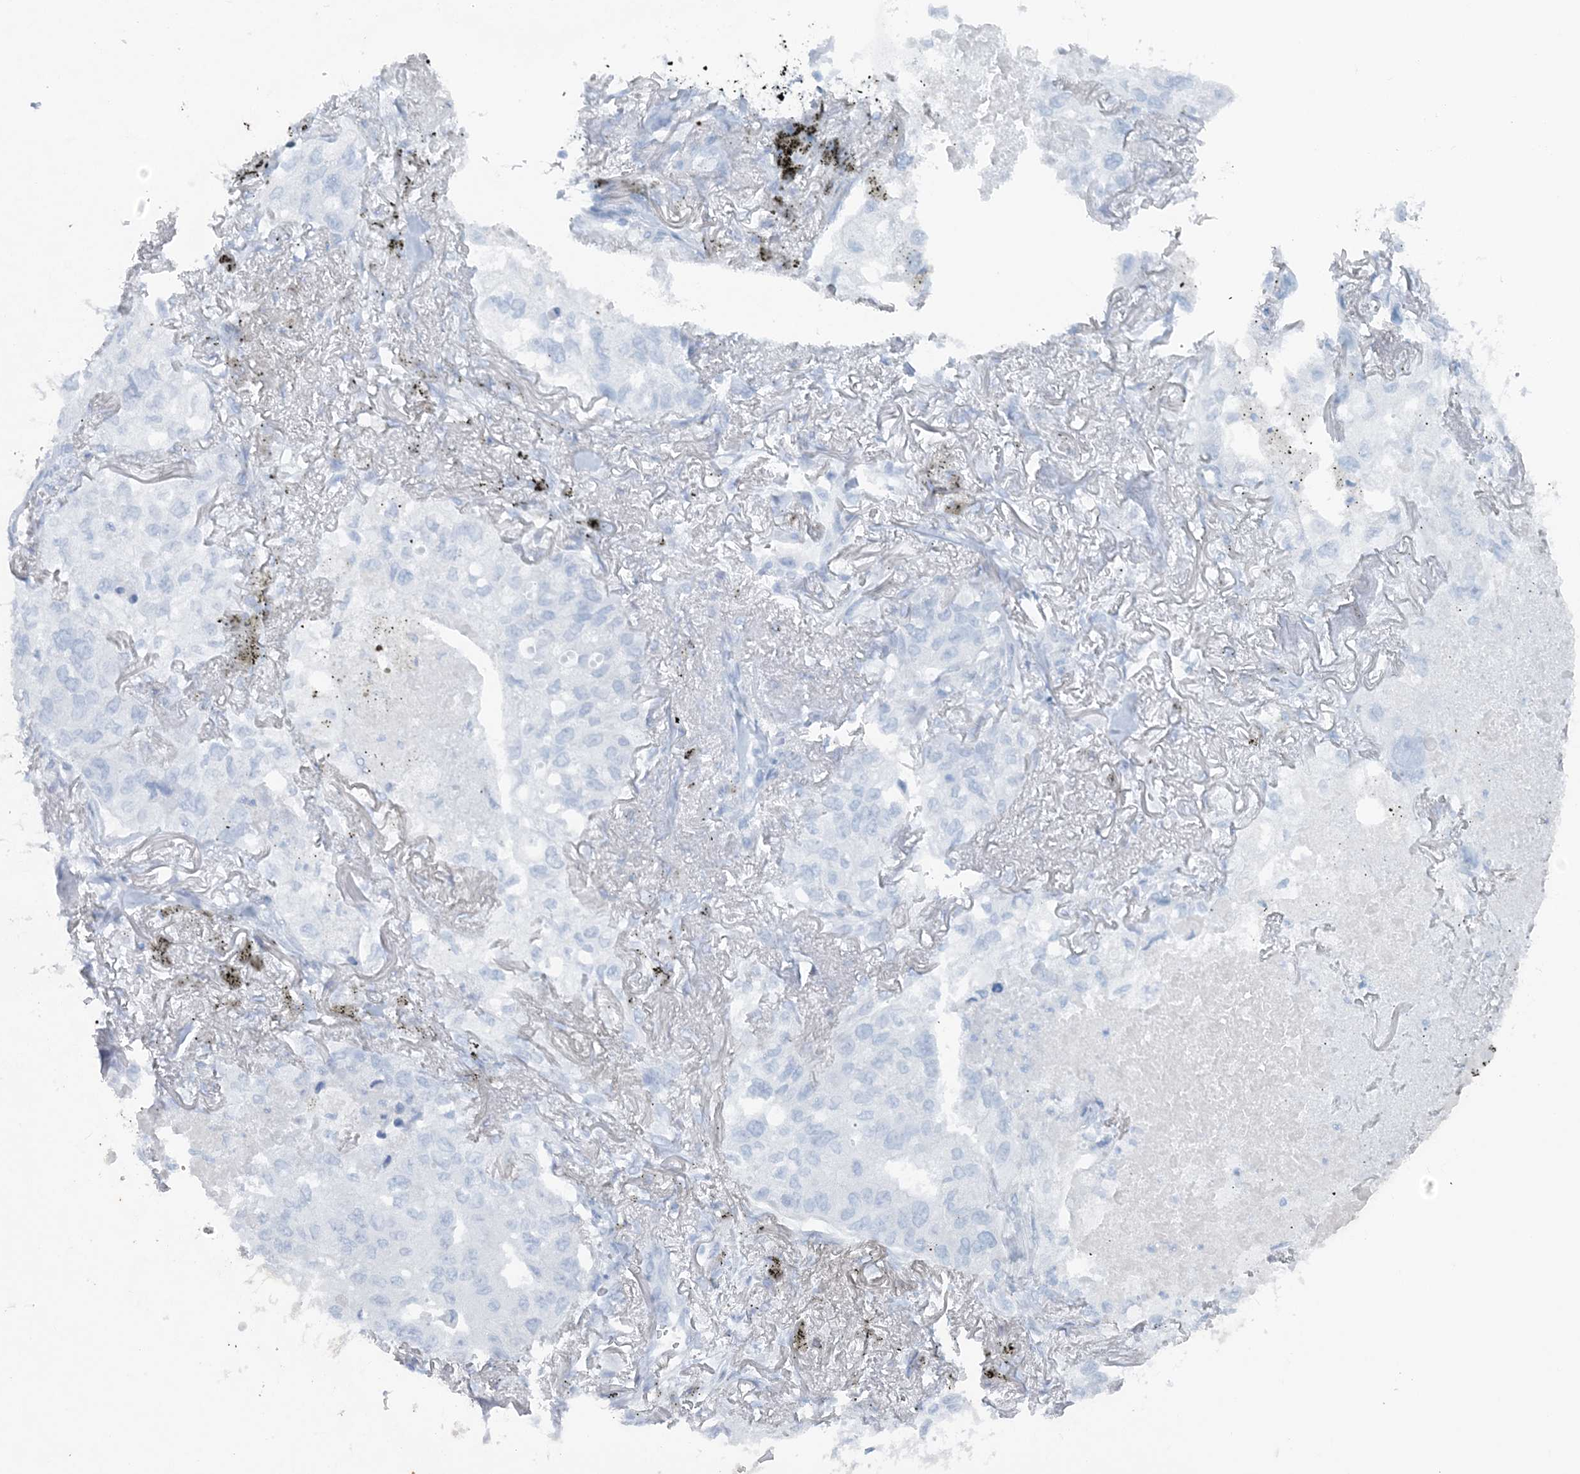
{"staining": {"intensity": "negative", "quantity": "none", "location": "none"}, "tissue": "lung cancer", "cell_type": "Tumor cells", "image_type": "cancer", "snomed": [{"axis": "morphology", "description": "Adenocarcinoma, NOS"}, {"axis": "topography", "description": "Lung"}], "caption": "Immunohistochemistry (IHC) histopathology image of neoplastic tissue: lung cancer (adenocarcinoma) stained with DAB (3,3'-diaminobenzidine) shows no significant protein positivity in tumor cells. Brightfield microscopy of immunohistochemistry stained with DAB (brown) and hematoxylin (blue), captured at high magnification.", "gene": "ATP11A", "patient": {"sex": "male", "age": 65}}